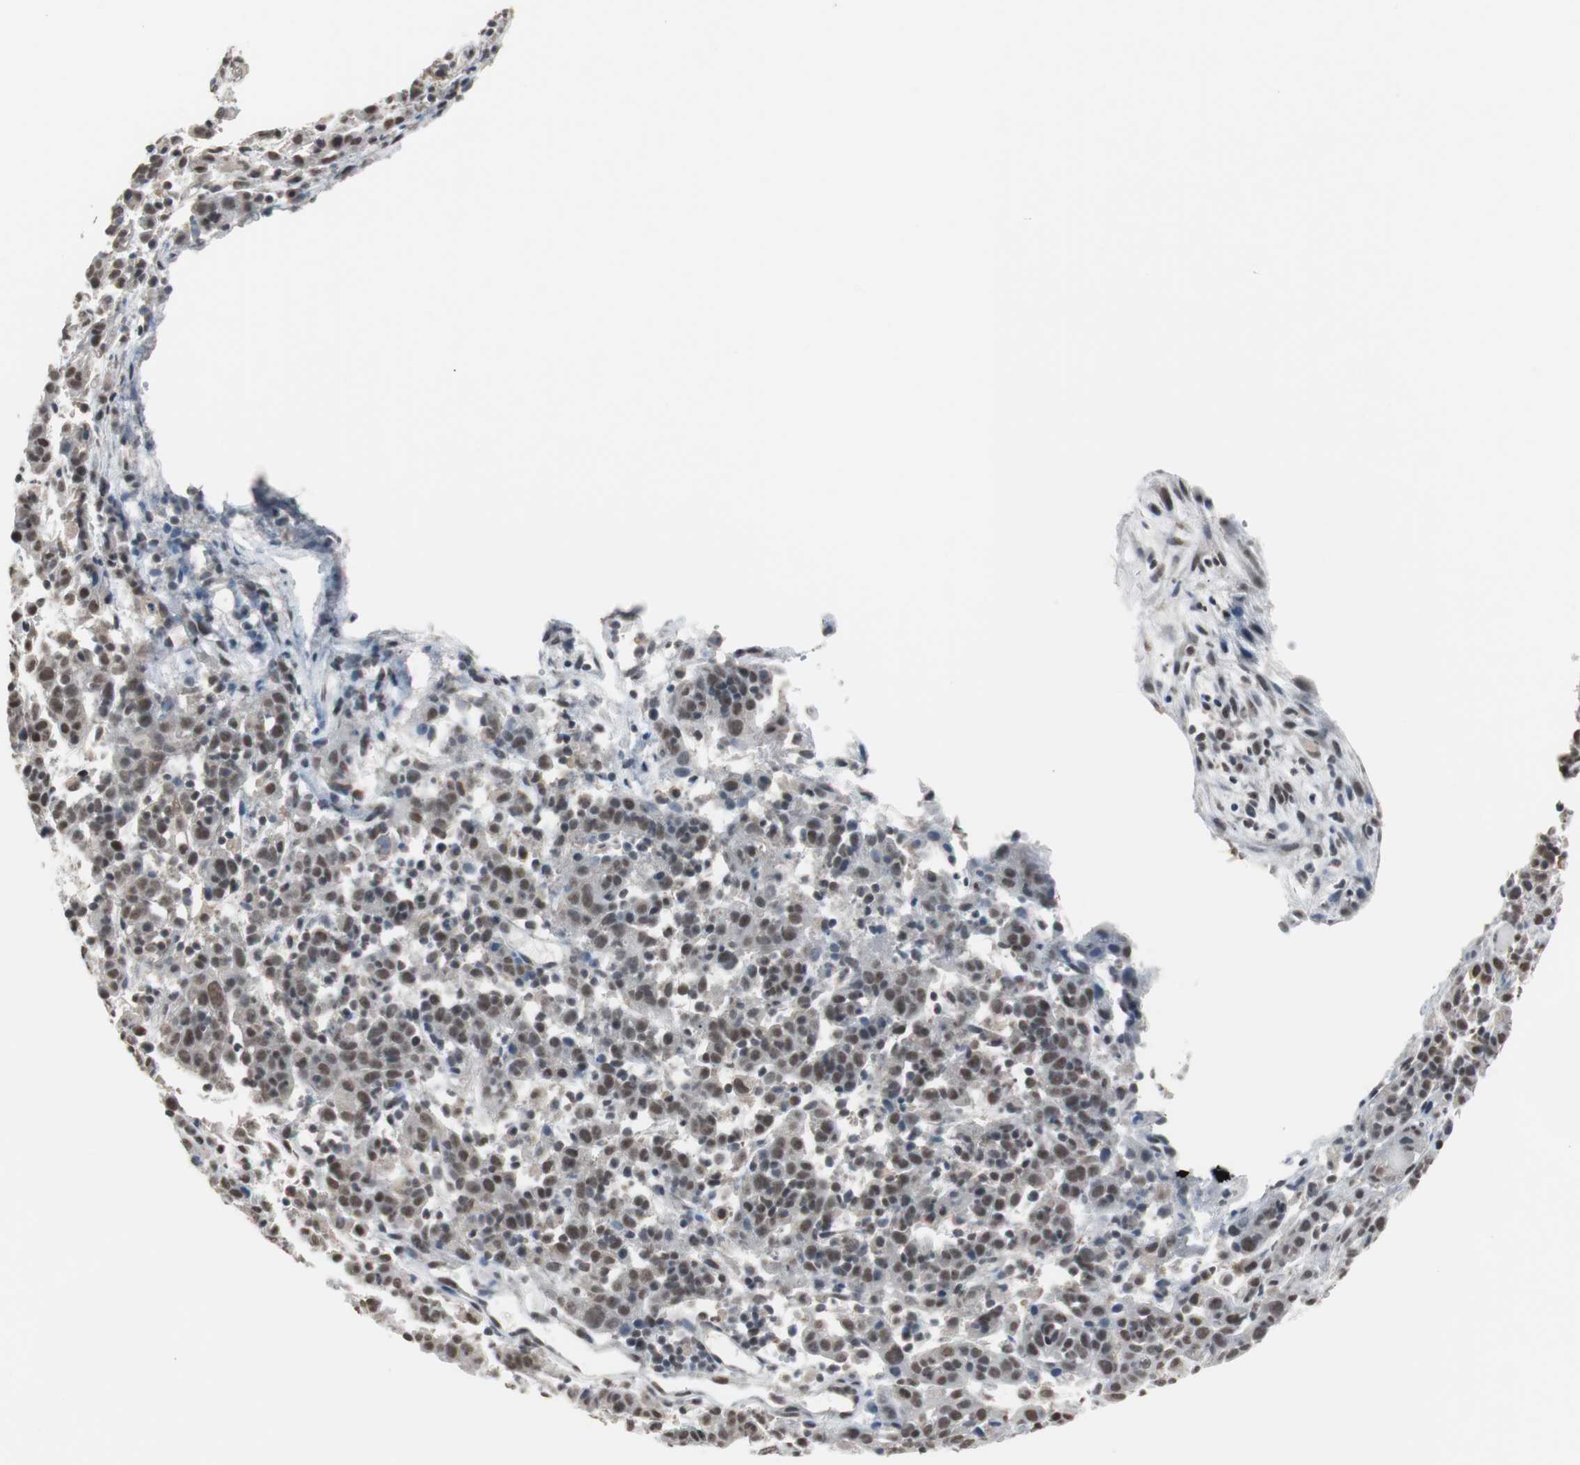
{"staining": {"intensity": "moderate", "quantity": ">75%", "location": "nuclear"}, "tissue": "cervical cancer", "cell_type": "Tumor cells", "image_type": "cancer", "snomed": [{"axis": "morphology", "description": "Normal tissue, NOS"}, {"axis": "morphology", "description": "Squamous cell carcinoma, NOS"}, {"axis": "topography", "description": "Cervix"}], "caption": "A brown stain labels moderate nuclear positivity of a protein in human cervical cancer tumor cells.", "gene": "TAF7", "patient": {"sex": "female", "age": 67}}